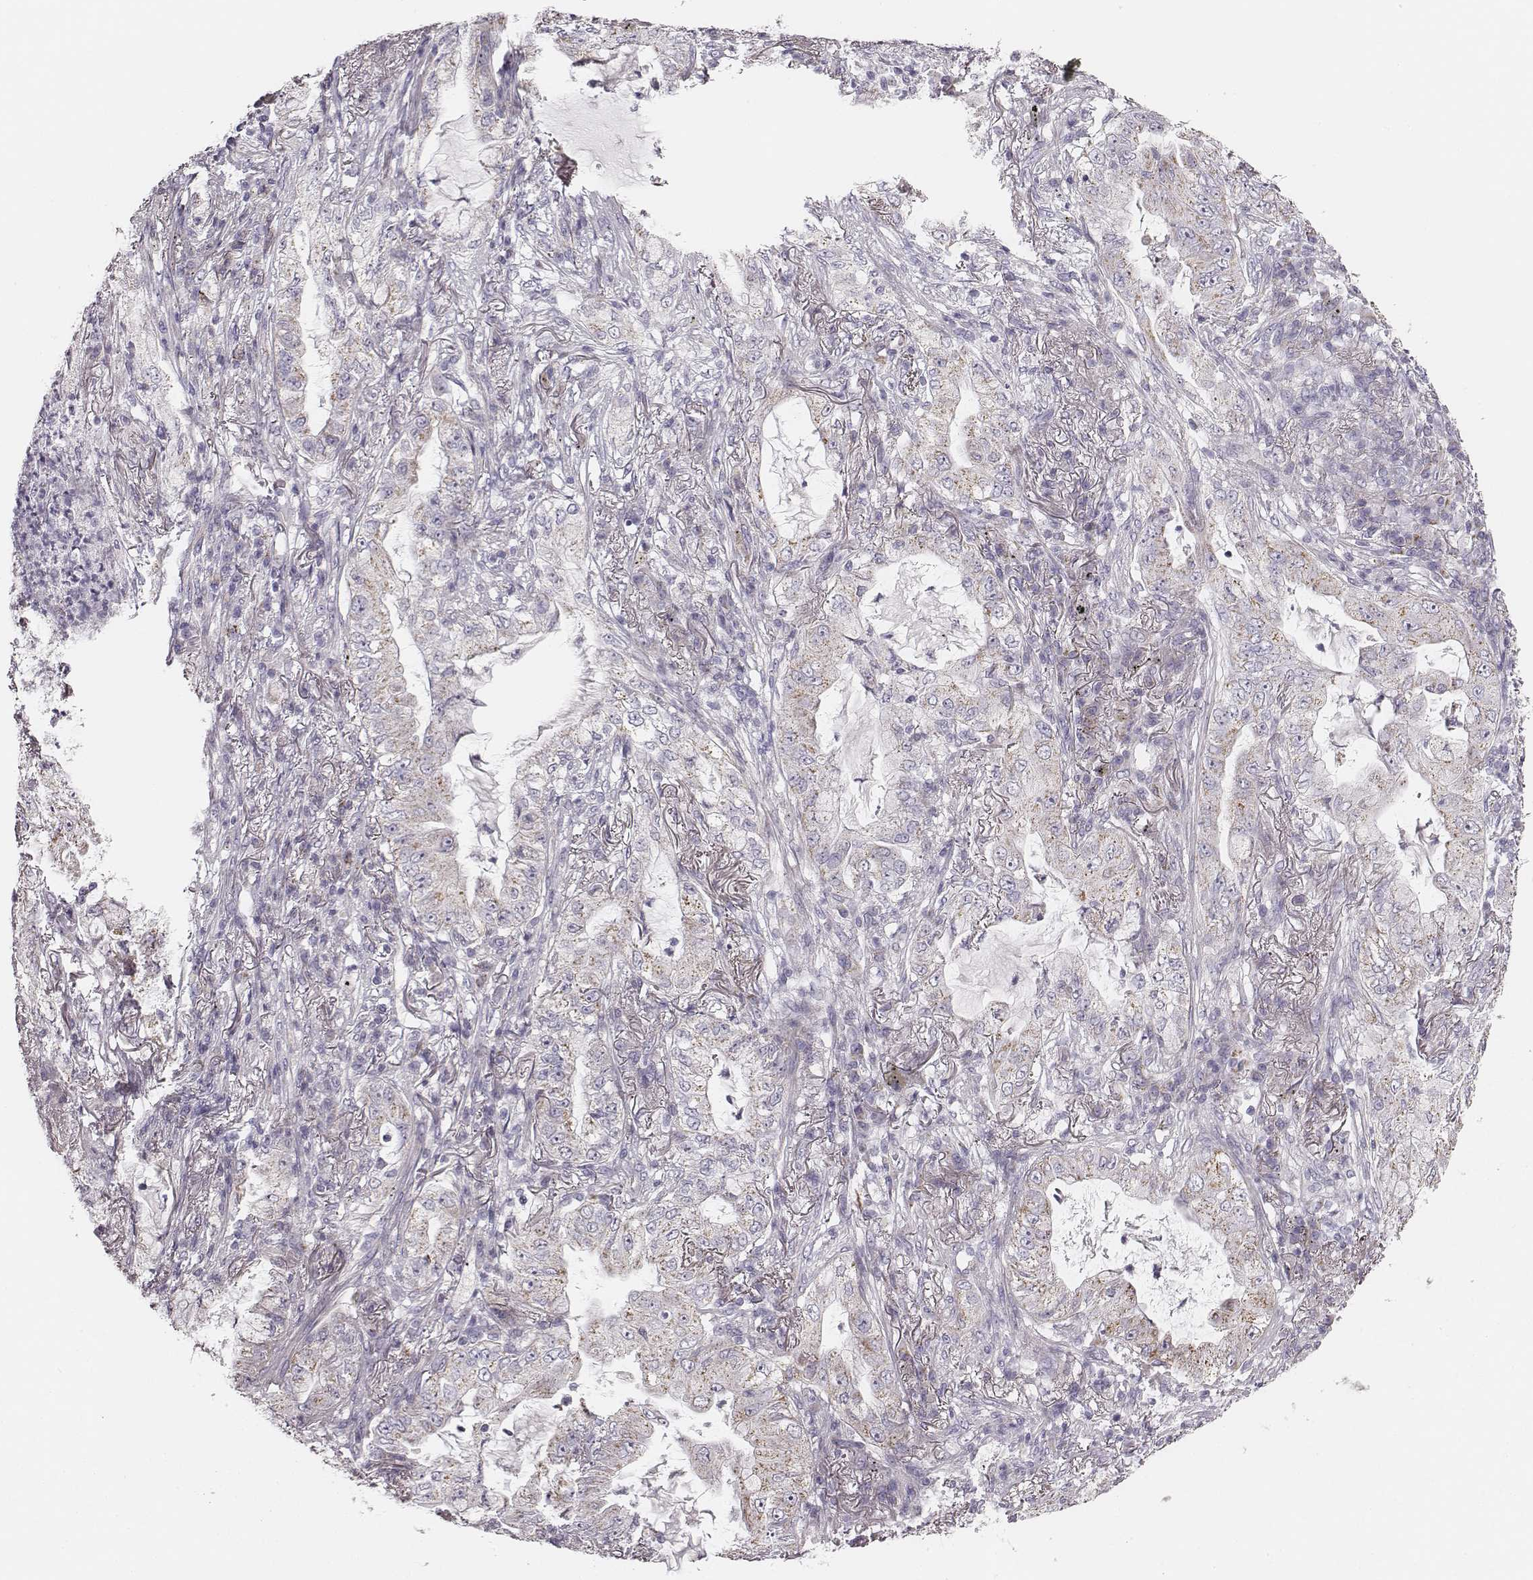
{"staining": {"intensity": "weak", "quantity": "<25%", "location": "cytoplasmic/membranous"}, "tissue": "lung cancer", "cell_type": "Tumor cells", "image_type": "cancer", "snomed": [{"axis": "morphology", "description": "Adenocarcinoma, NOS"}, {"axis": "topography", "description": "Lung"}], "caption": "This is an immunohistochemistry (IHC) image of lung cancer. There is no staining in tumor cells.", "gene": "UBL4B", "patient": {"sex": "female", "age": 73}}